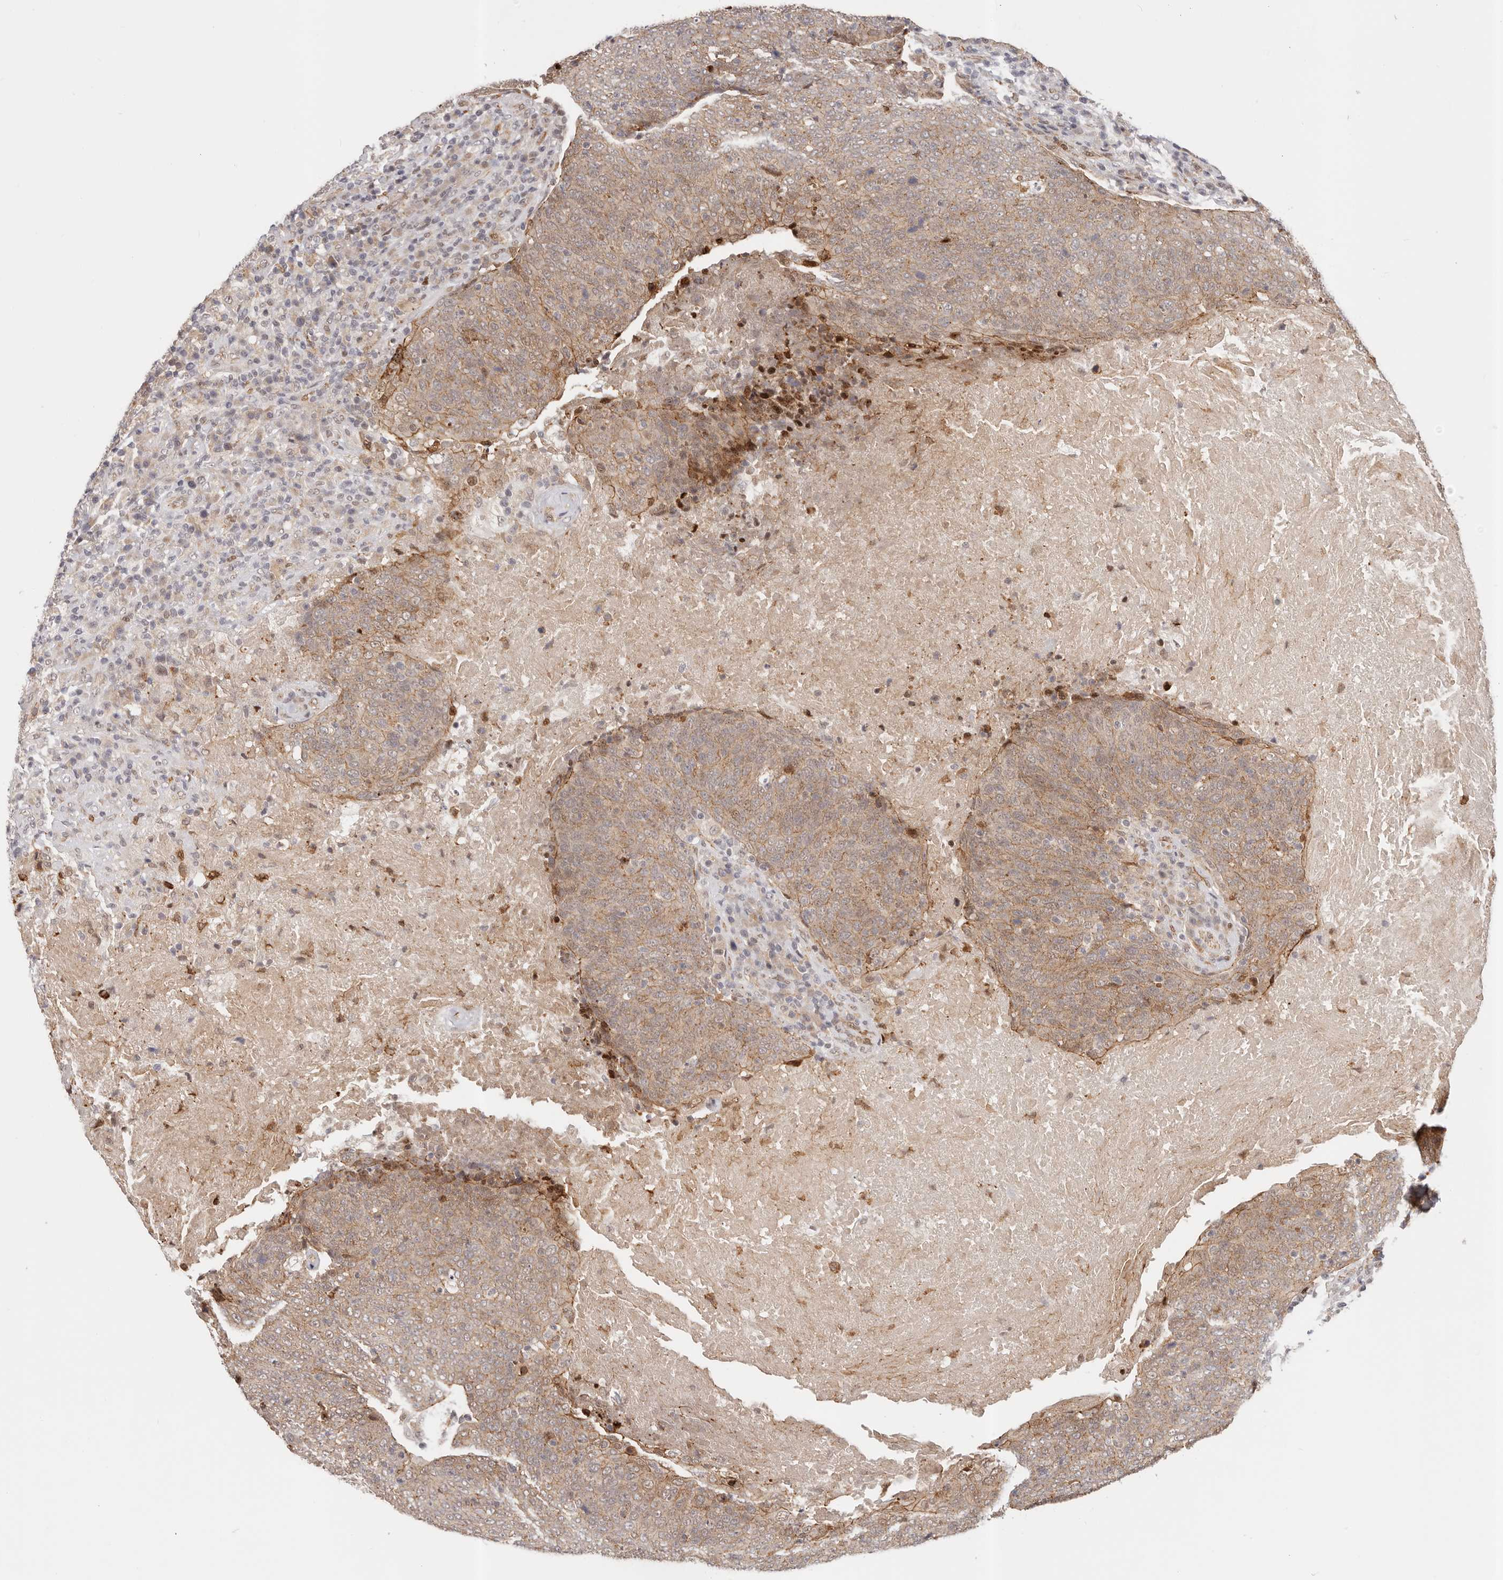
{"staining": {"intensity": "moderate", "quantity": ">75%", "location": "cytoplasmic/membranous,nuclear"}, "tissue": "head and neck cancer", "cell_type": "Tumor cells", "image_type": "cancer", "snomed": [{"axis": "morphology", "description": "Squamous cell carcinoma, NOS"}, {"axis": "morphology", "description": "Squamous cell carcinoma, metastatic, NOS"}, {"axis": "topography", "description": "Lymph node"}, {"axis": "topography", "description": "Head-Neck"}], "caption": "Tumor cells exhibit moderate cytoplasmic/membranous and nuclear expression in approximately >75% of cells in head and neck cancer.", "gene": "AFDN", "patient": {"sex": "male", "age": 62}}